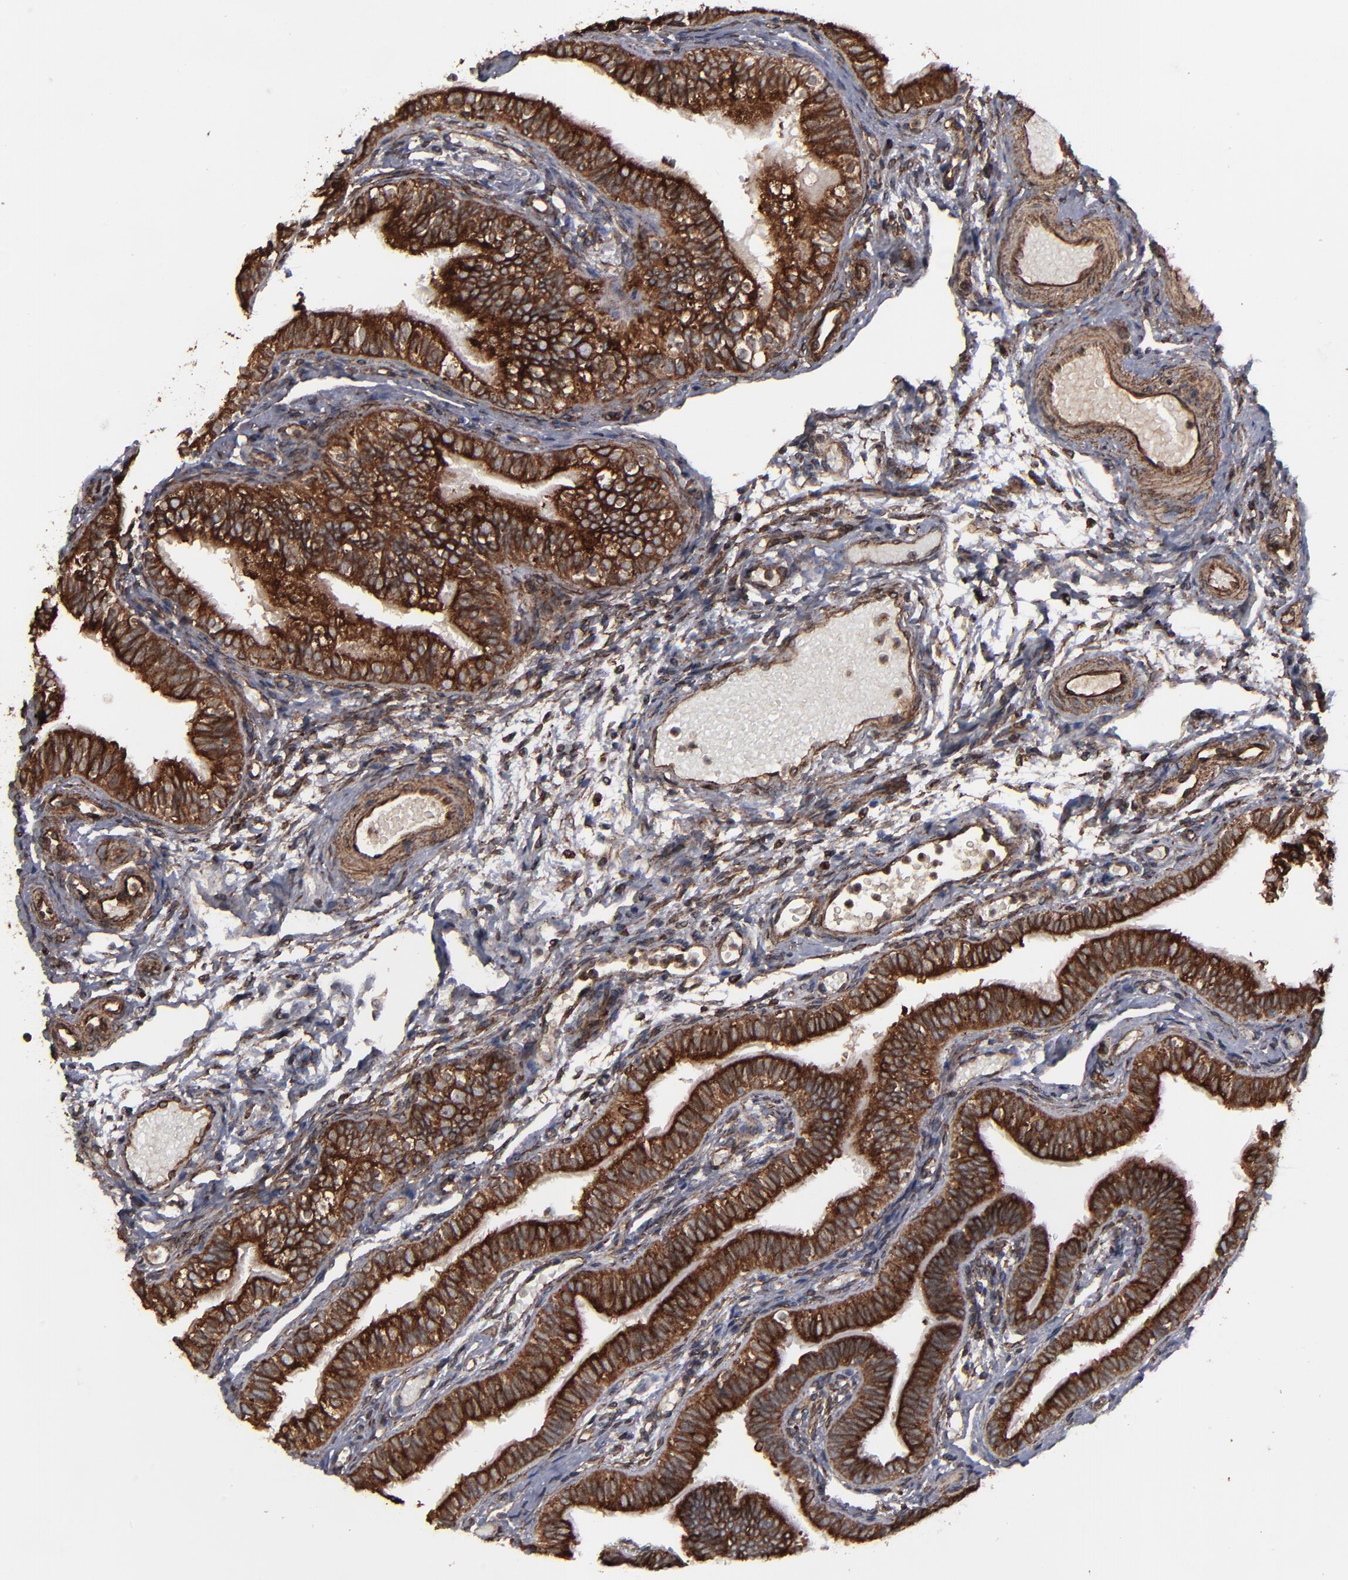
{"staining": {"intensity": "strong", "quantity": ">75%", "location": "cytoplasmic/membranous"}, "tissue": "fallopian tube", "cell_type": "Glandular cells", "image_type": "normal", "snomed": [{"axis": "morphology", "description": "Normal tissue, NOS"}, {"axis": "morphology", "description": "Dermoid, NOS"}, {"axis": "topography", "description": "Fallopian tube"}], "caption": "A photomicrograph of human fallopian tube stained for a protein shows strong cytoplasmic/membranous brown staining in glandular cells.", "gene": "CNIH1", "patient": {"sex": "female", "age": 33}}